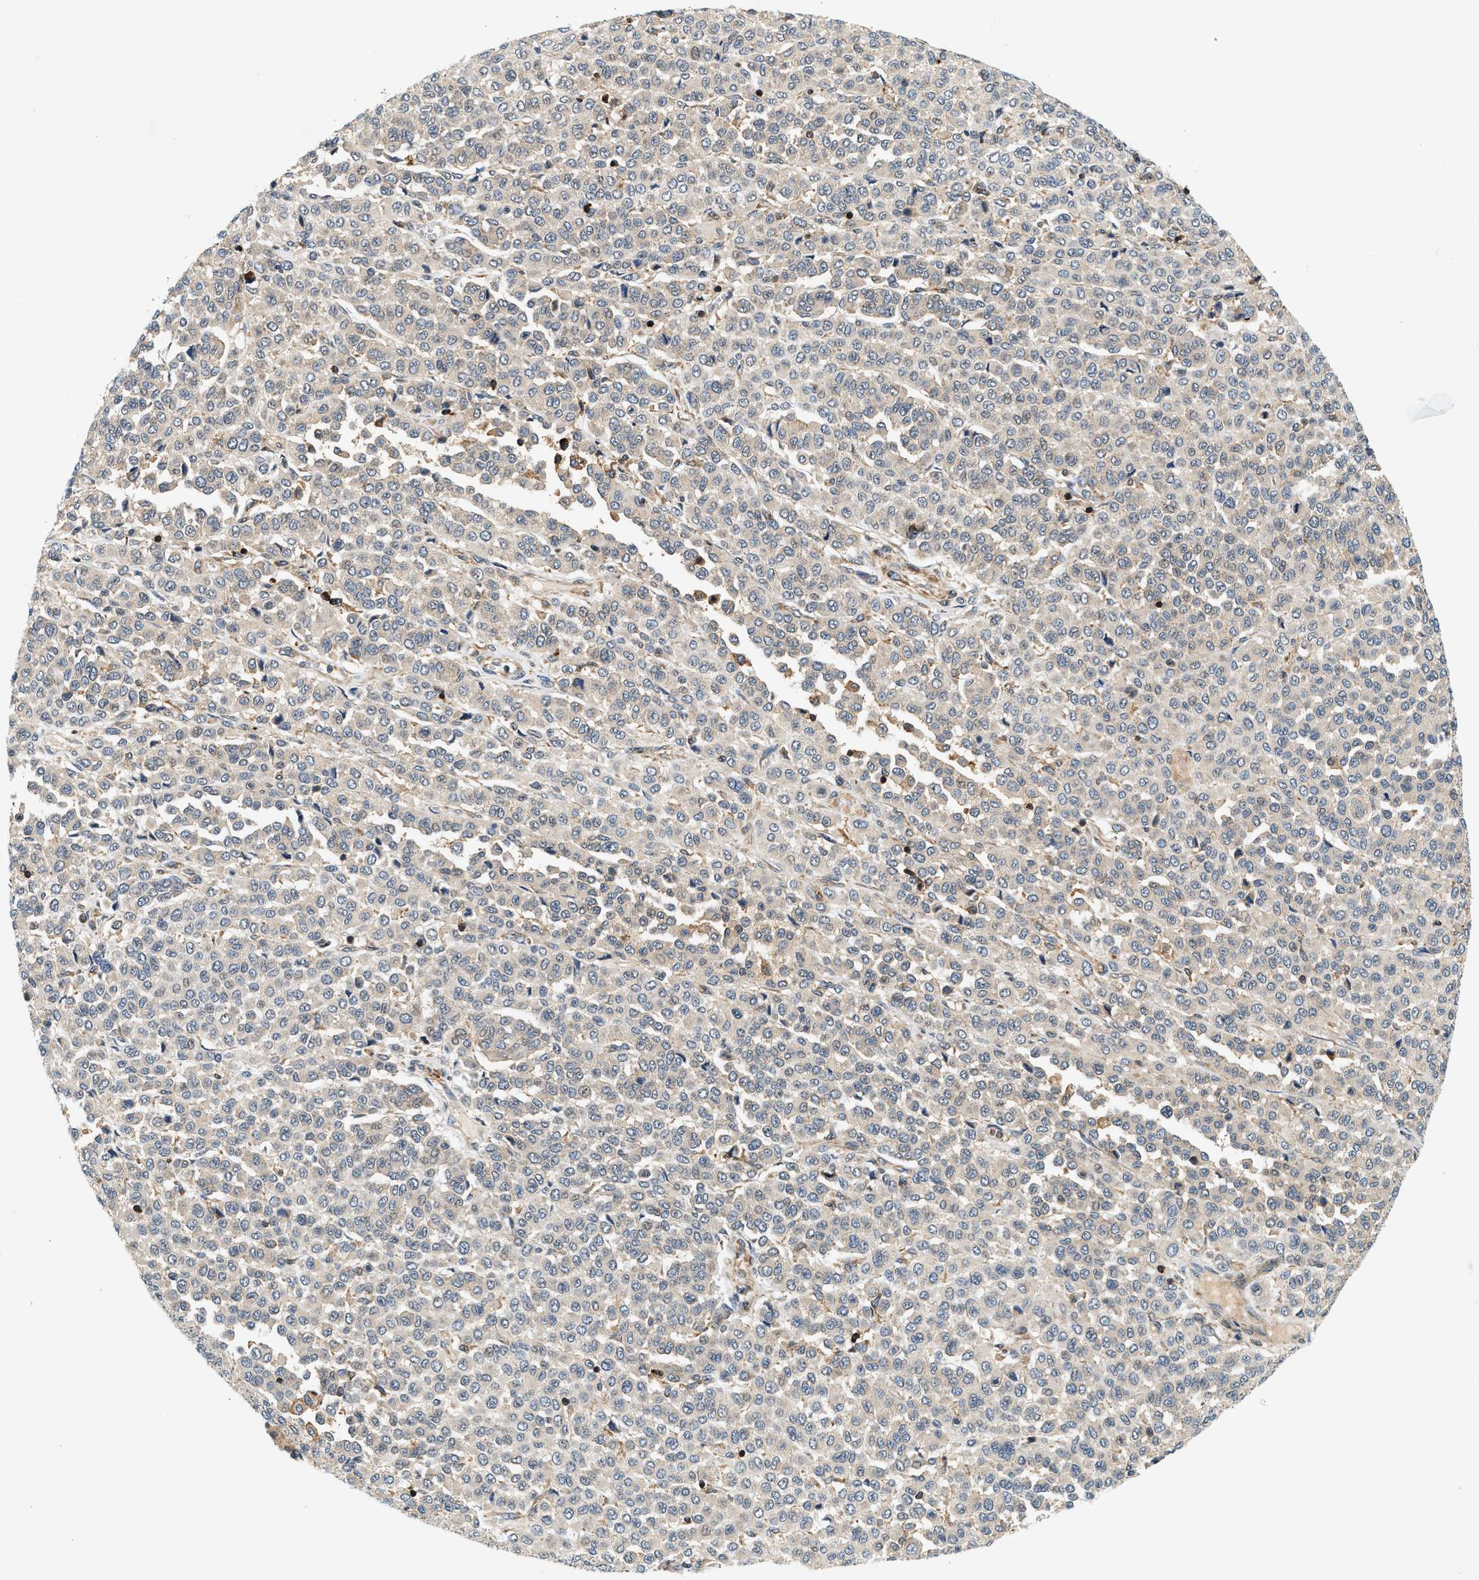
{"staining": {"intensity": "negative", "quantity": "none", "location": "none"}, "tissue": "melanoma", "cell_type": "Tumor cells", "image_type": "cancer", "snomed": [{"axis": "morphology", "description": "Malignant melanoma, Metastatic site"}, {"axis": "topography", "description": "Pancreas"}], "caption": "Melanoma was stained to show a protein in brown. There is no significant expression in tumor cells.", "gene": "SAMD9", "patient": {"sex": "female", "age": 30}}